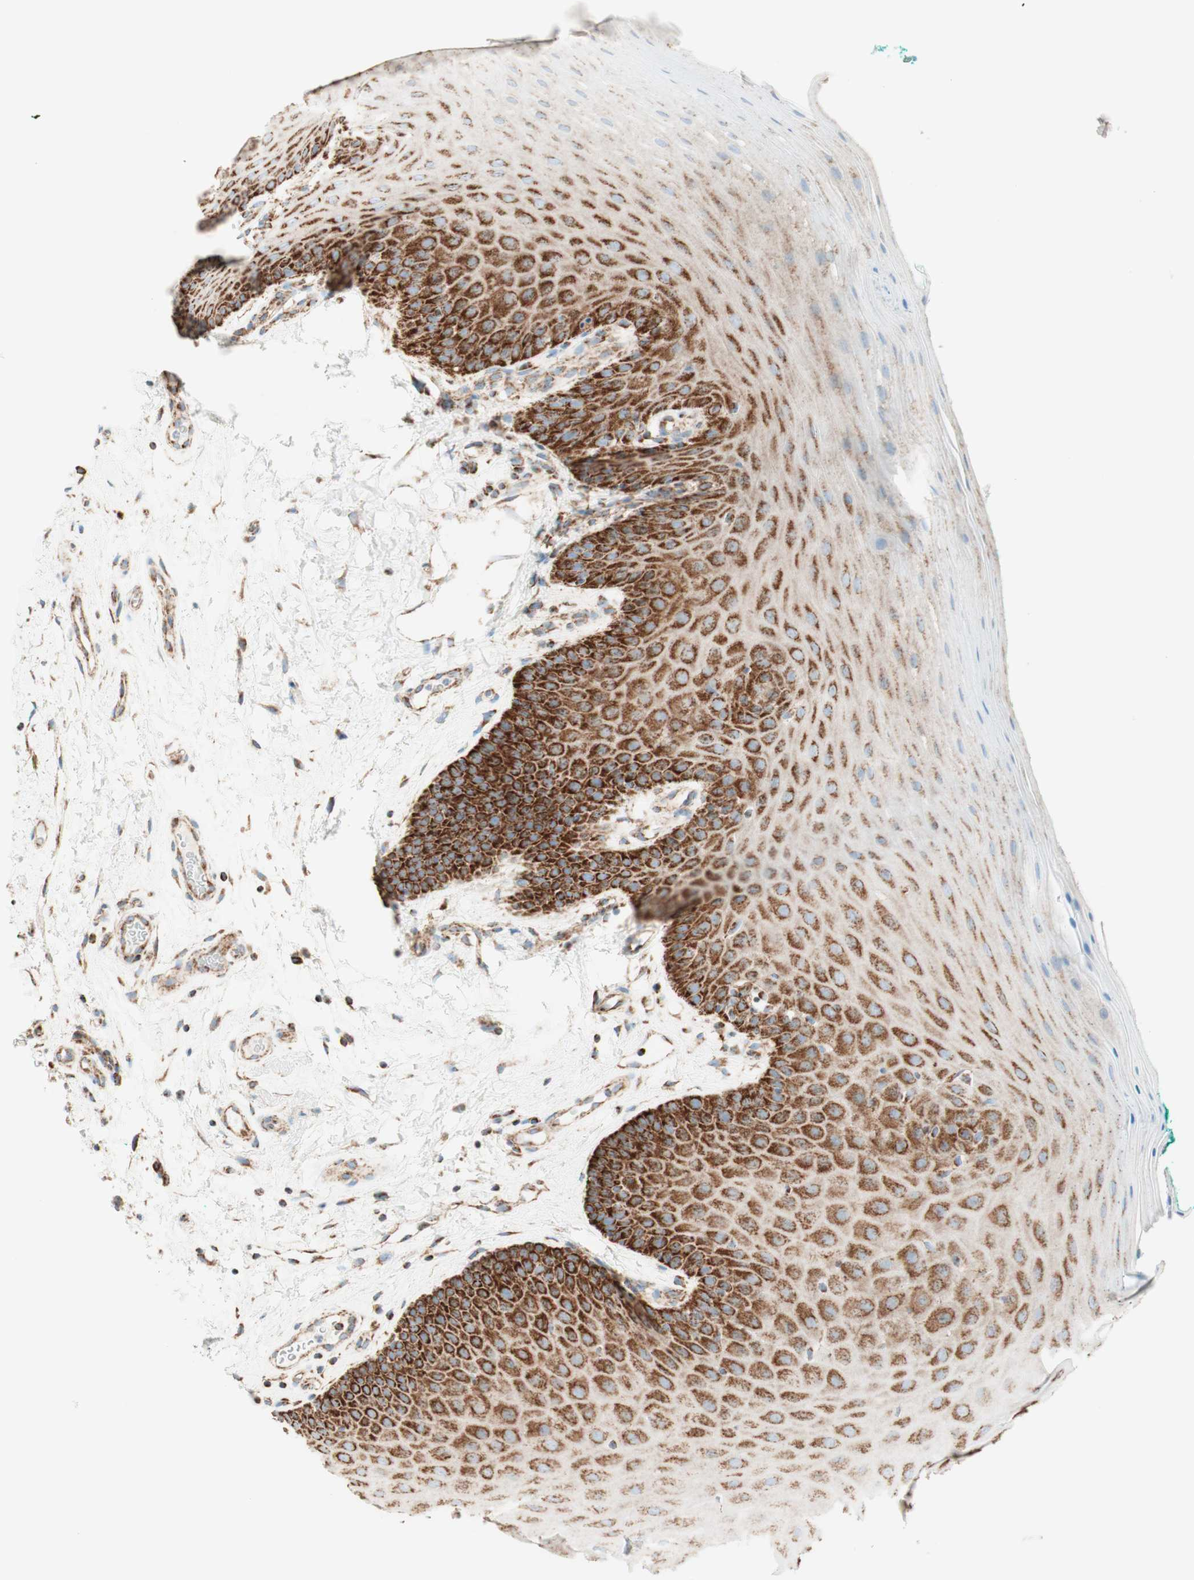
{"staining": {"intensity": "strong", "quantity": ">75%", "location": "cytoplasmic/membranous"}, "tissue": "oral mucosa", "cell_type": "Squamous epithelial cells", "image_type": "normal", "snomed": [{"axis": "morphology", "description": "Normal tissue, NOS"}, {"axis": "topography", "description": "Skeletal muscle"}, {"axis": "topography", "description": "Oral tissue"}], "caption": "Immunohistochemical staining of unremarkable human oral mucosa demonstrates high levels of strong cytoplasmic/membranous positivity in approximately >75% of squamous epithelial cells.", "gene": "TOMM20", "patient": {"sex": "male", "age": 58}}